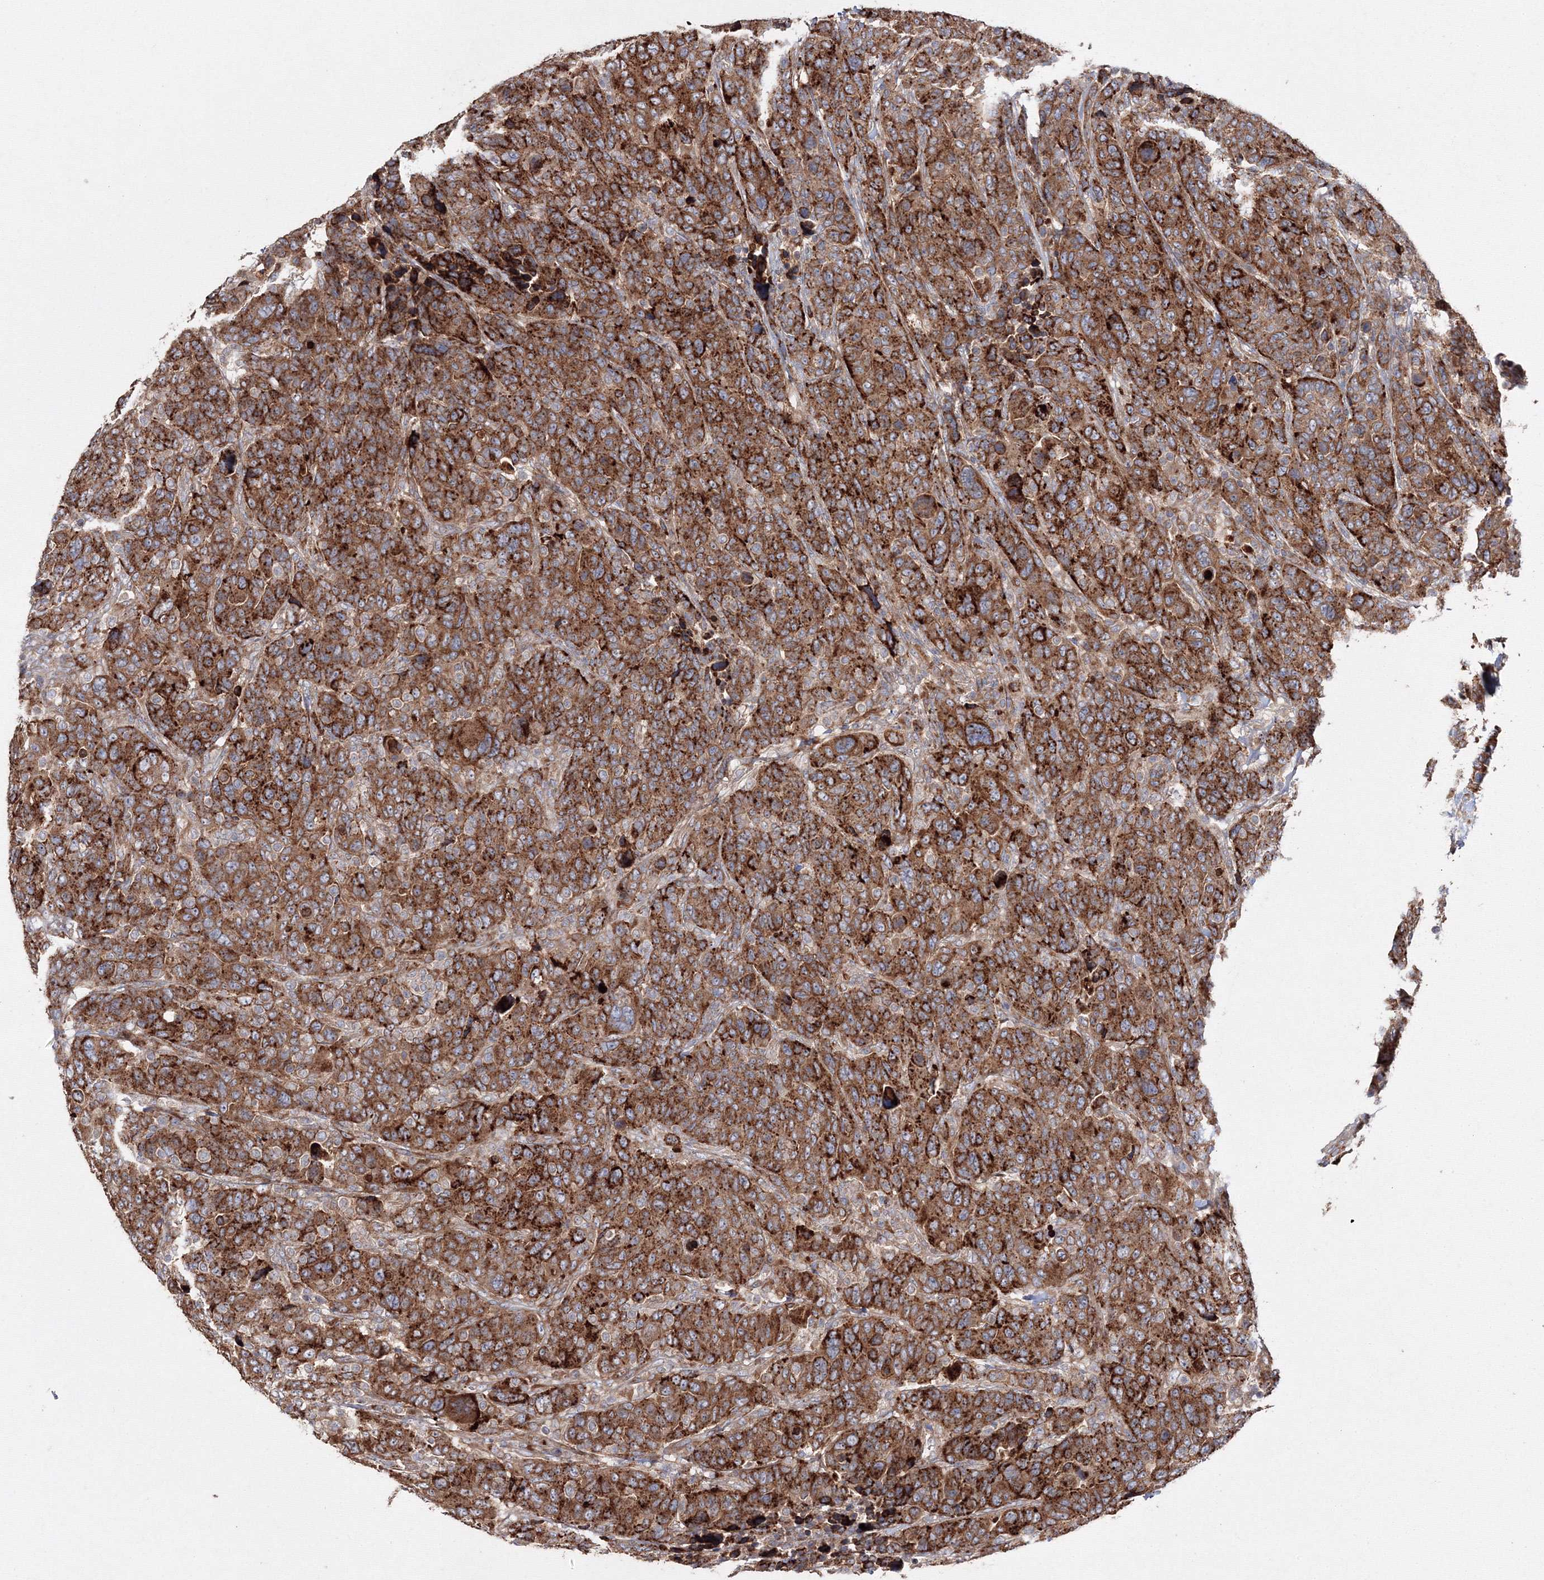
{"staining": {"intensity": "strong", "quantity": ">75%", "location": "cytoplasmic/membranous"}, "tissue": "breast cancer", "cell_type": "Tumor cells", "image_type": "cancer", "snomed": [{"axis": "morphology", "description": "Duct carcinoma"}, {"axis": "topography", "description": "Breast"}], "caption": "This is an image of immunohistochemistry staining of breast infiltrating ductal carcinoma, which shows strong positivity in the cytoplasmic/membranous of tumor cells.", "gene": "DDO", "patient": {"sex": "female", "age": 37}}